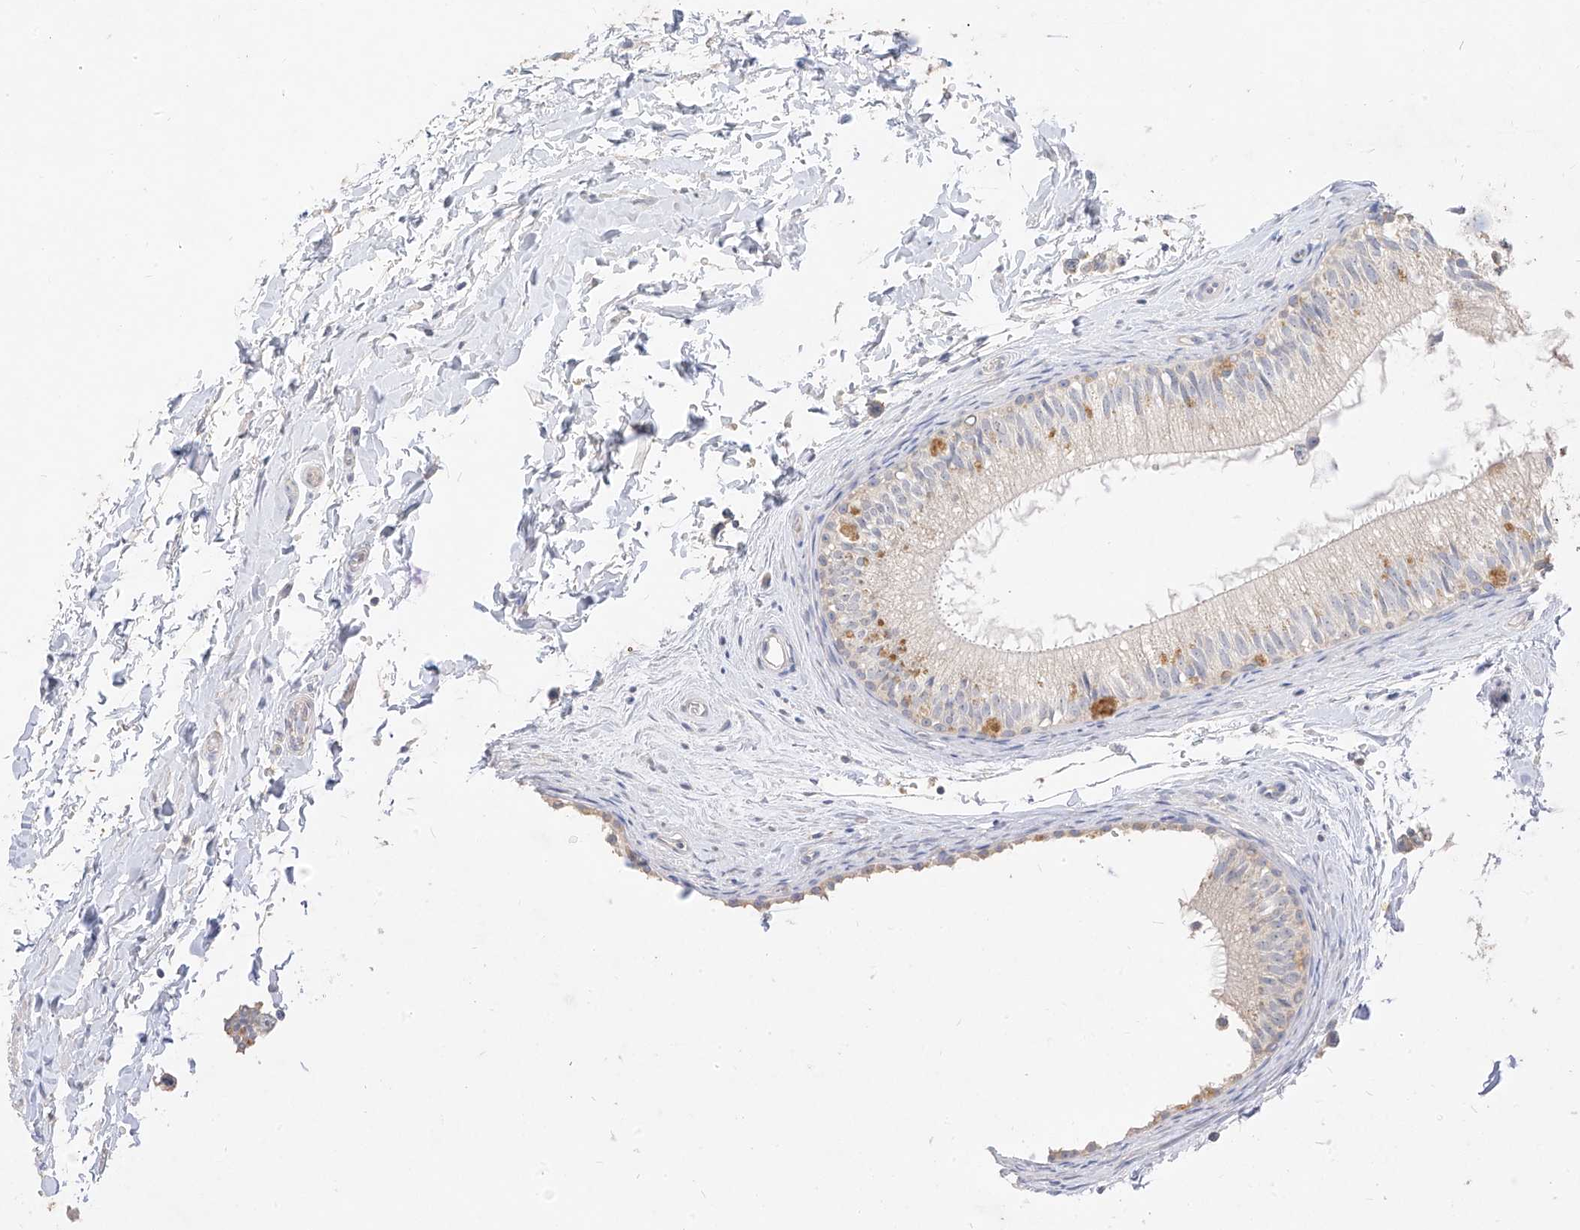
{"staining": {"intensity": "negative", "quantity": "none", "location": "none"}, "tissue": "epididymis", "cell_type": "Glandular cells", "image_type": "normal", "snomed": [{"axis": "morphology", "description": "Normal tissue, NOS"}, {"axis": "topography", "description": "Epididymis"}], "caption": "Immunohistochemical staining of unremarkable epididymis demonstrates no significant staining in glandular cells.", "gene": "ZZEF1", "patient": {"sex": "male", "age": 34}}